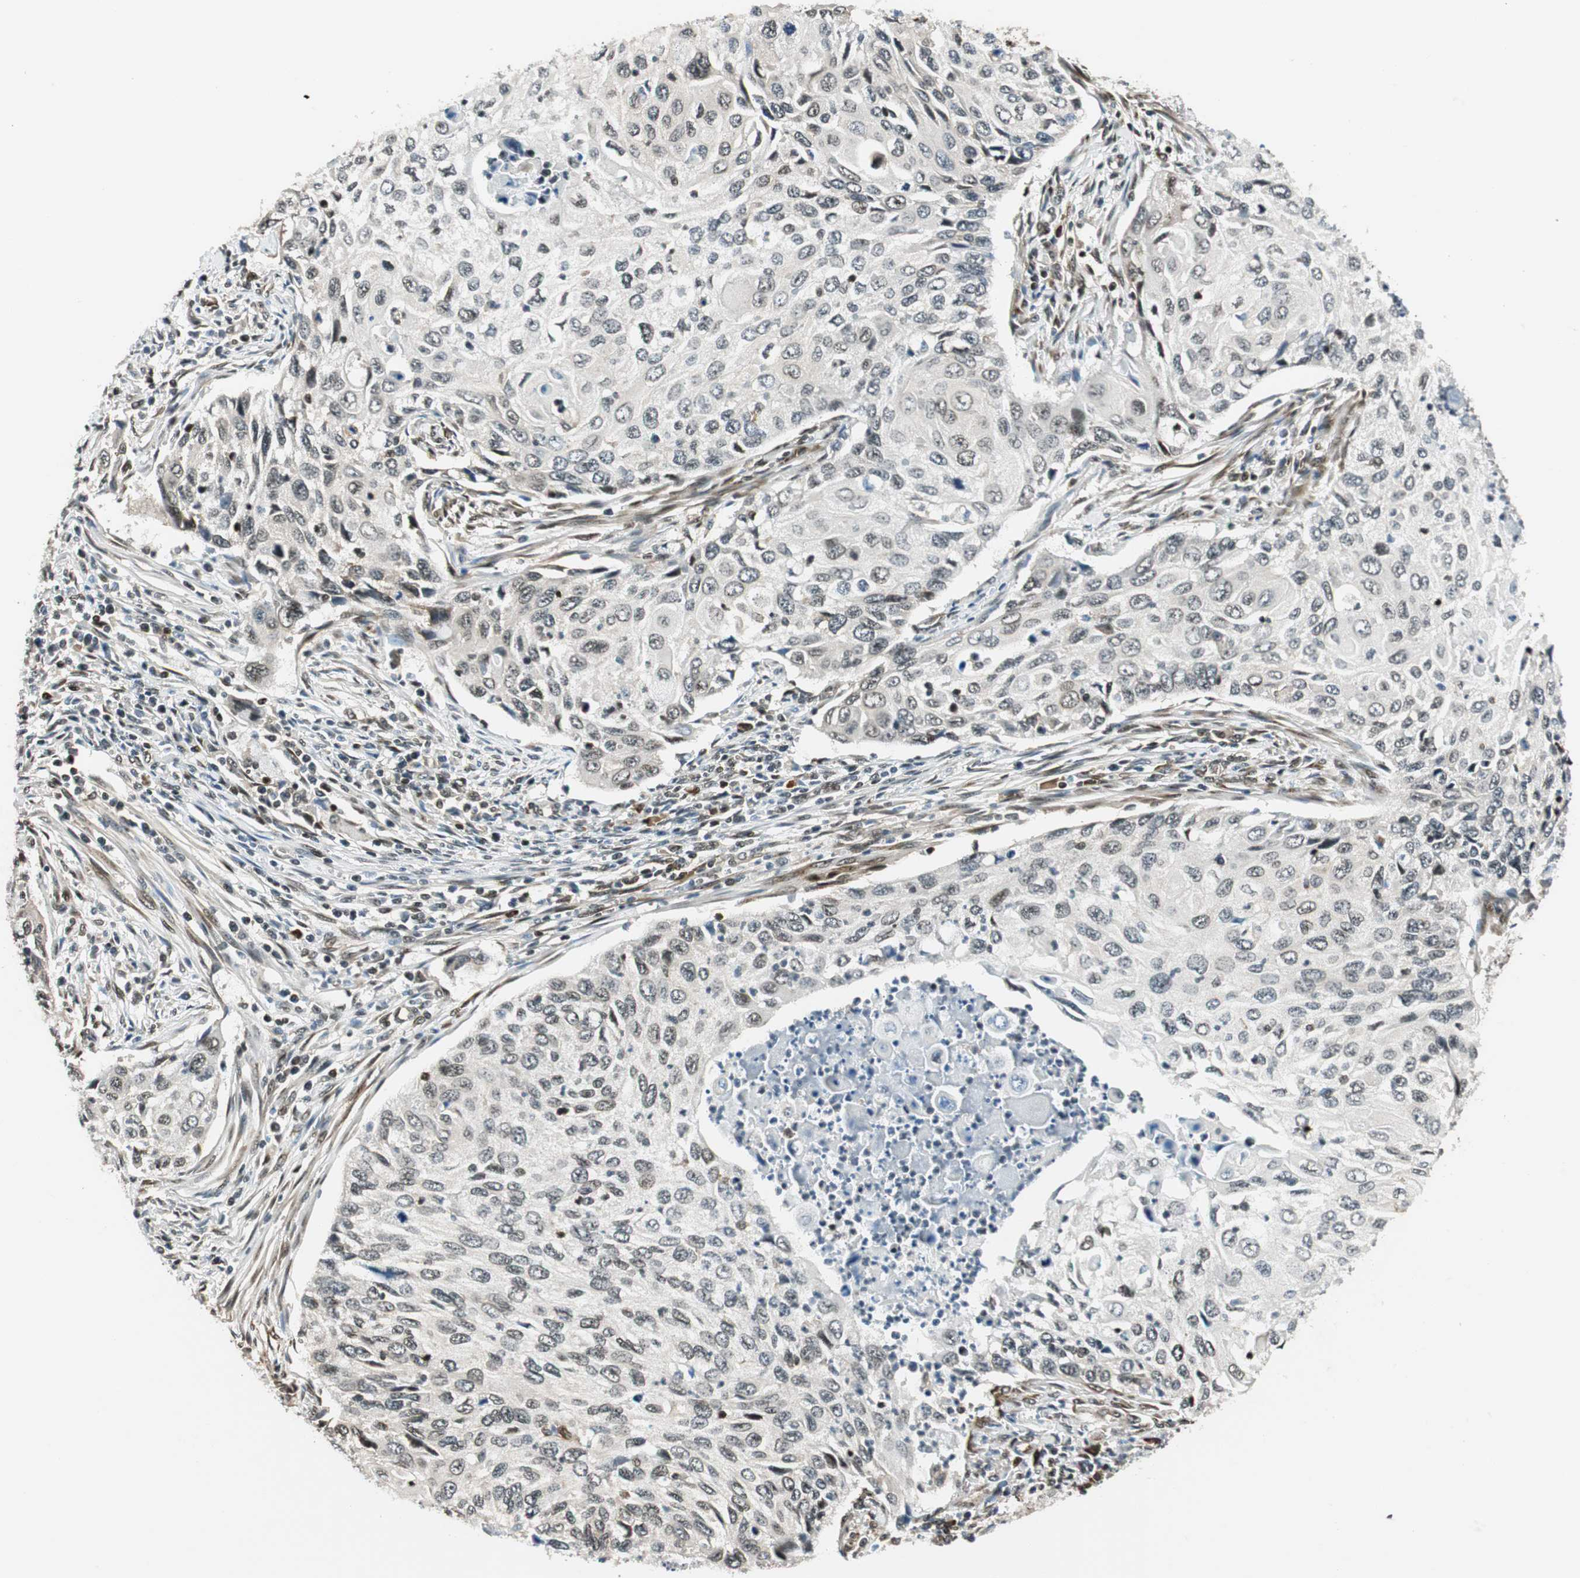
{"staining": {"intensity": "weak", "quantity": "25%-75%", "location": "nuclear"}, "tissue": "cervical cancer", "cell_type": "Tumor cells", "image_type": "cancer", "snomed": [{"axis": "morphology", "description": "Squamous cell carcinoma, NOS"}, {"axis": "topography", "description": "Cervix"}], "caption": "Human cervical squamous cell carcinoma stained for a protein (brown) shows weak nuclear positive staining in about 25%-75% of tumor cells.", "gene": "RING1", "patient": {"sex": "female", "age": 70}}